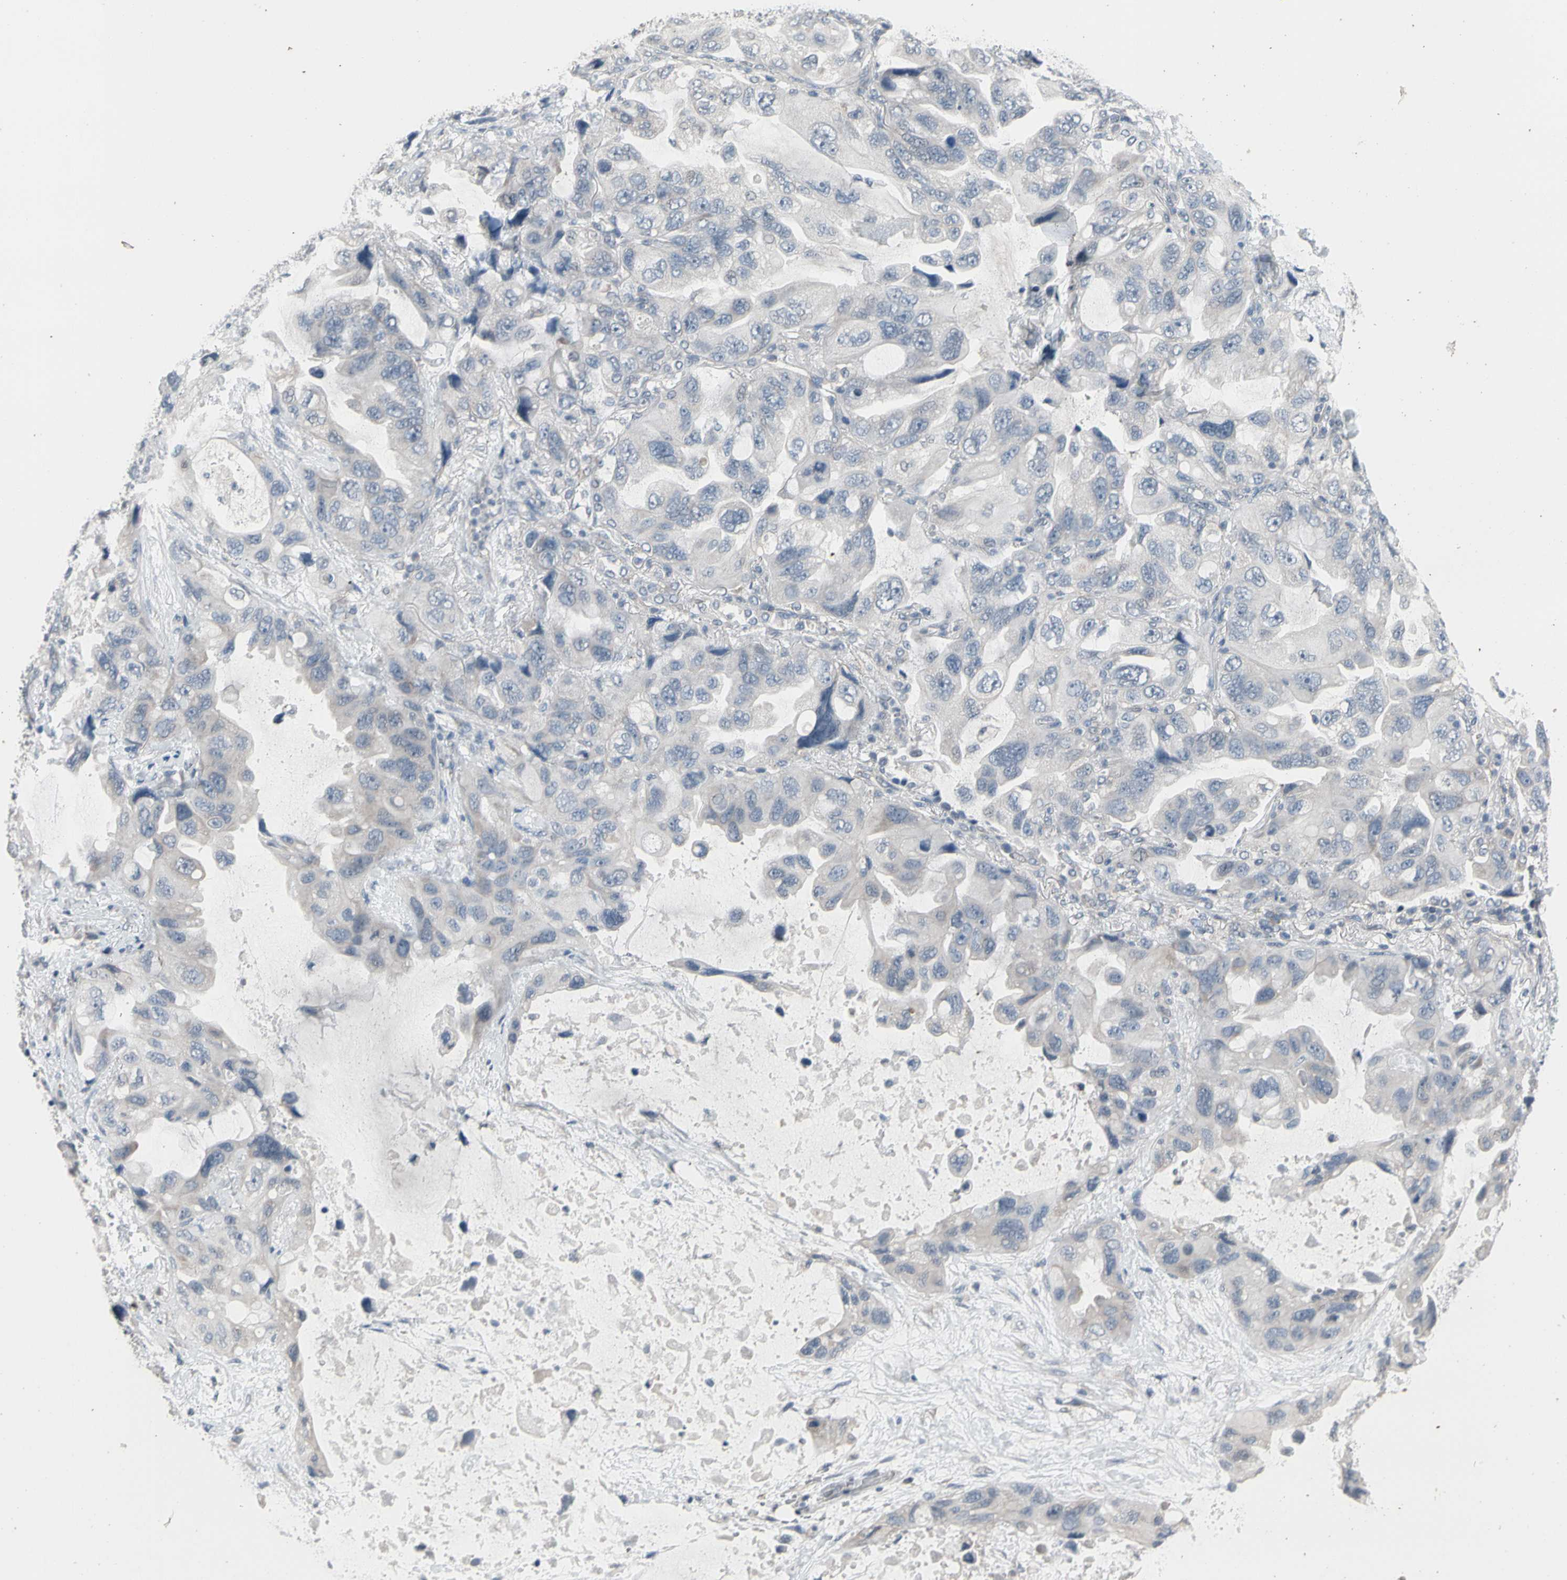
{"staining": {"intensity": "negative", "quantity": "none", "location": "none"}, "tissue": "lung cancer", "cell_type": "Tumor cells", "image_type": "cancer", "snomed": [{"axis": "morphology", "description": "Squamous cell carcinoma, NOS"}, {"axis": "topography", "description": "Lung"}], "caption": "High power microscopy photomicrograph of an IHC image of squamous cell carcinoma (lung), revealing no significant staining in tumor cells. (DAB immunohistochemistry (IHC) with hematoxylin counter stain).", "gene": "SV2A", "patient": {"sex": "female", "age": 73}}